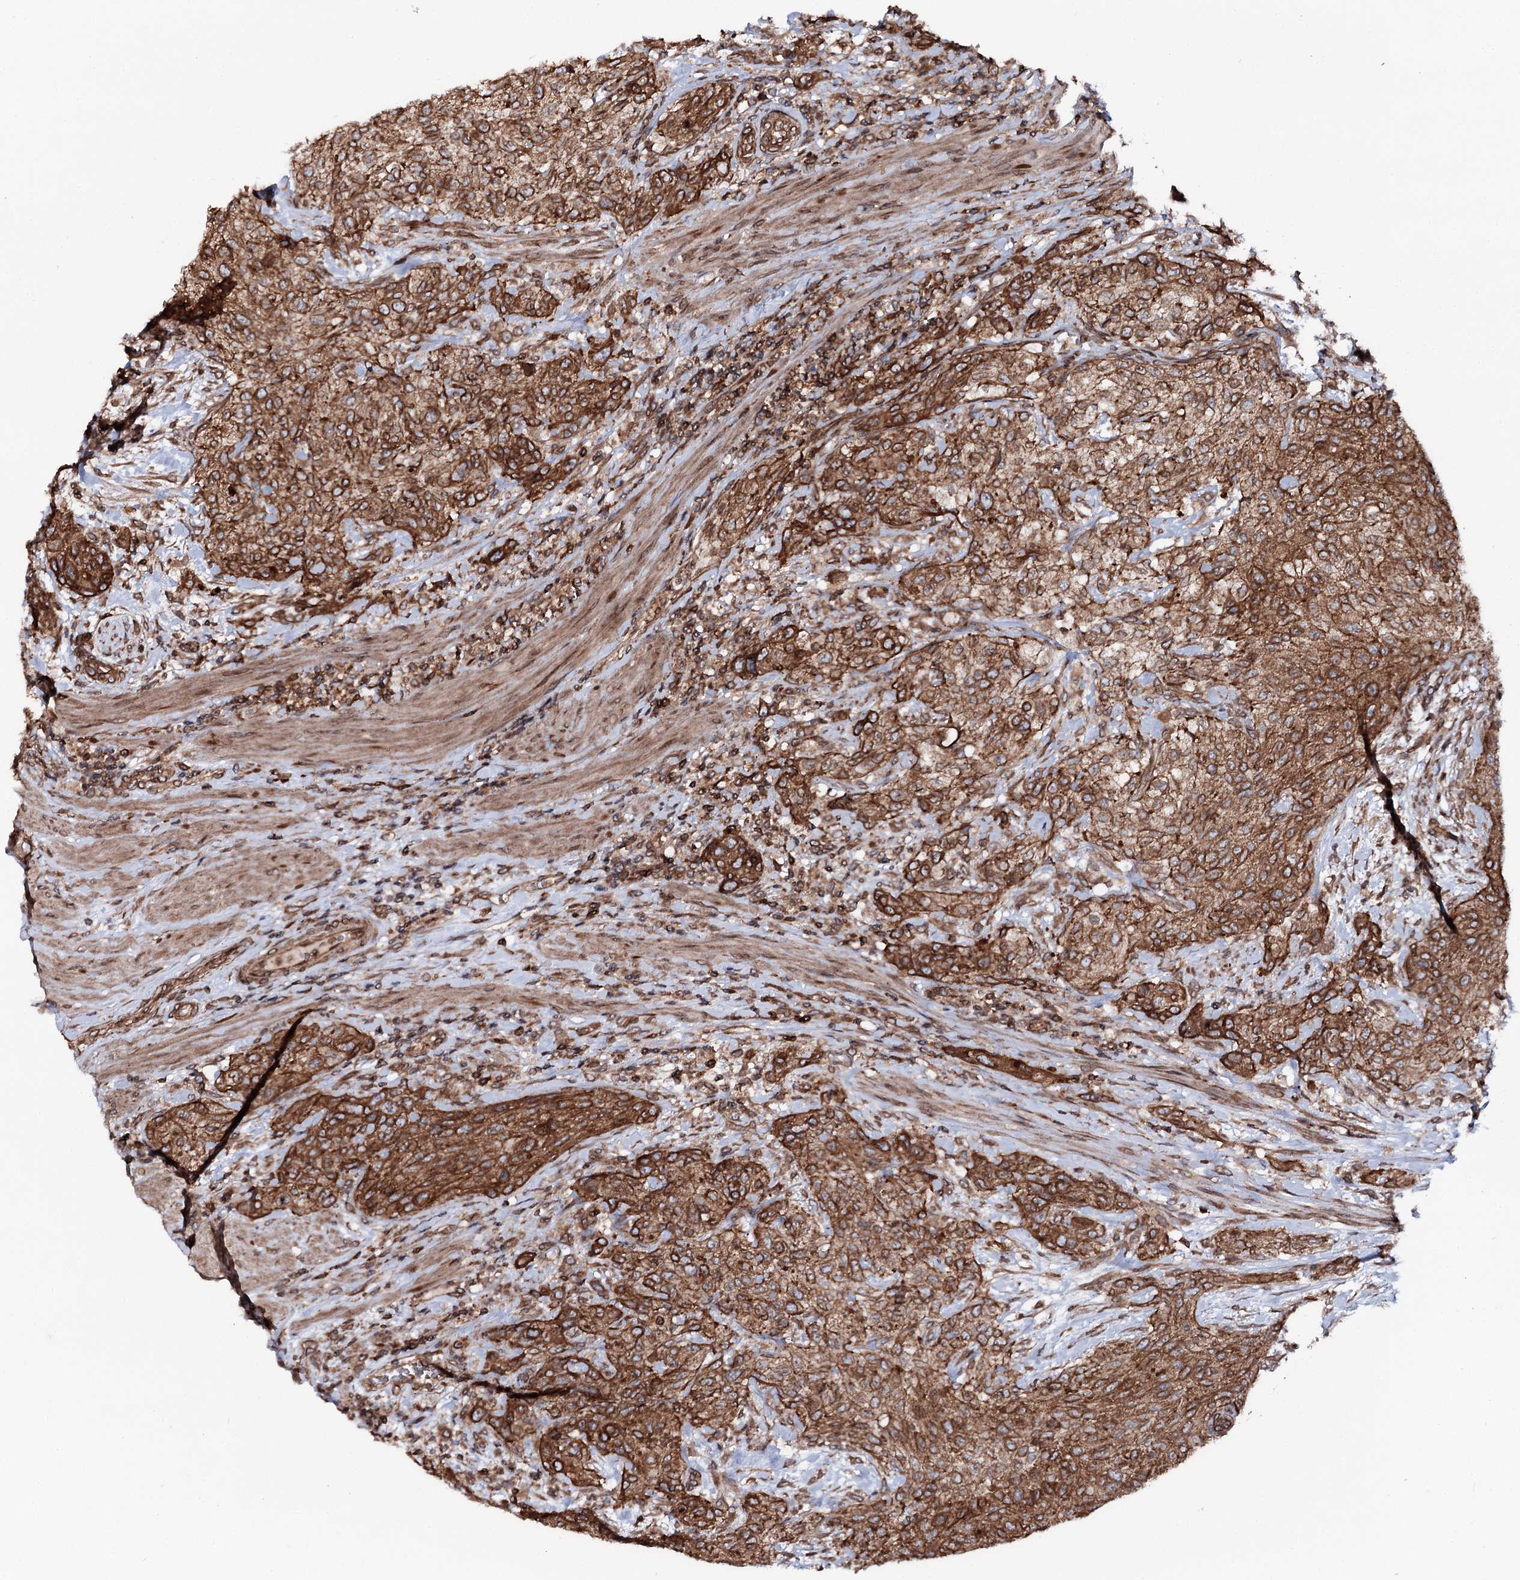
{"staining": {"intensity": "strong", "quantity": ">75%", "location": "cytoplasmic/membranous,nuclear"}, "tissue": "urothelial cancer", "cell_type": "Tumor cells", "image_type": "cancer", "snomed": [{"axis": "morphology", "description": "Normal tissue, NOS"}, {"axis": "morphology", "description": "Urothelial carcinoma, NOS"}, {"axis": "topography", "description": "Urinary bladder"}, {"axis": "topography", "description": "Peripheral nerve tissue"}], "caption": "Protein expression analysis of human urothelial cancer reveals strong cytoplasmic/membranous and nuclear expression in about >75% of tumor cells. (DAB IHC, brown staining for protein, blue staining for nuclei).", "gene": "FGFR1OP2", "patient": {"sex": "male", "age": 35}}